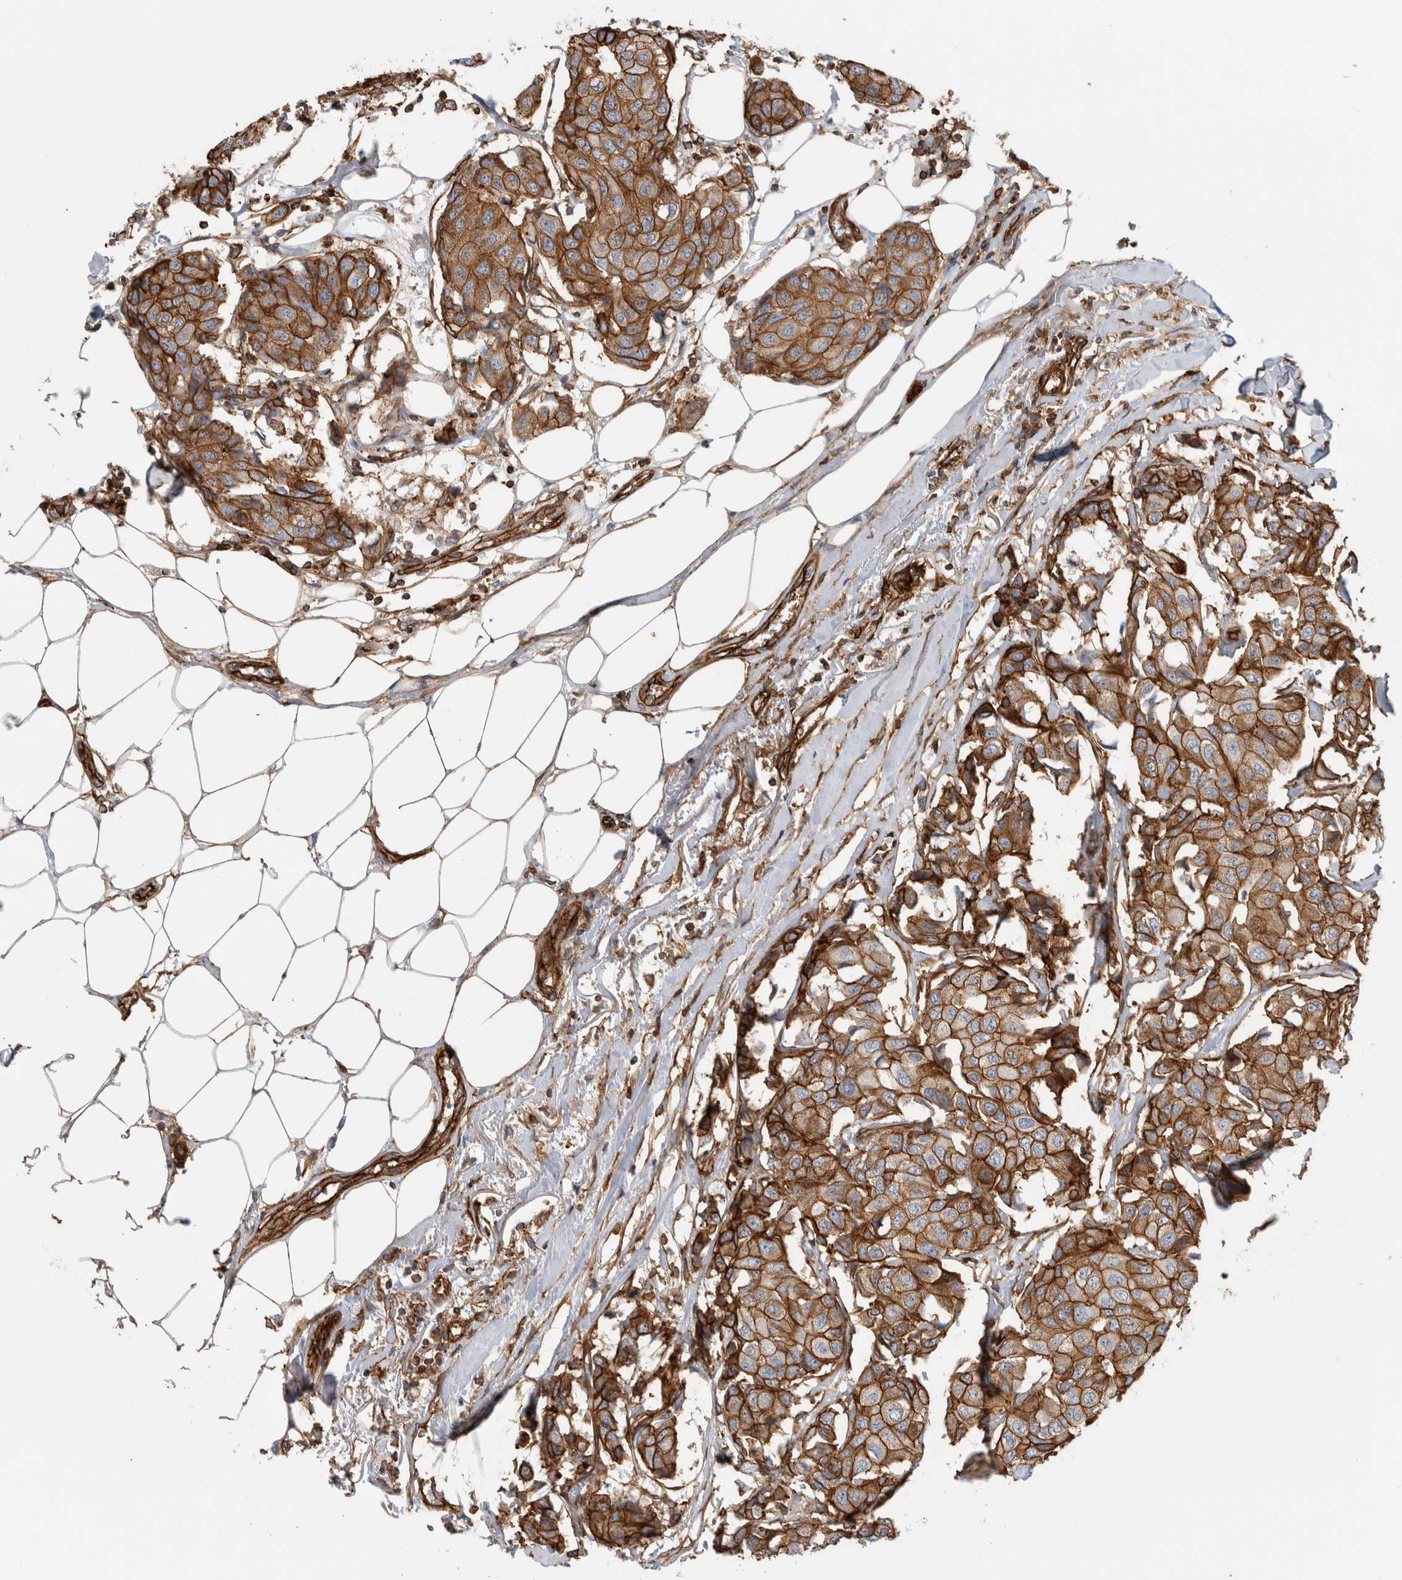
{"staining": {"intensity": "strong", "quantity": ">75%", "location": "cytoplasmic/membranous"}, "tissue": "breast cancer", "cell_type": "Tumor cells", "image_type": "cancer", "snomed": [{"axis": "morphology", "description": "Duct carcinoma"}, {"axis": "topography", "description": "Breast"}], "caption": "Human breast cancer (intraductal carcinoma) stained for a protein (brown) demonstrates strong cytoplasmic/membranous positive expression in approximately >75% of tumor cells.", "gene": "AHNAK", "patient": {"sex": "female", "age": 80}}